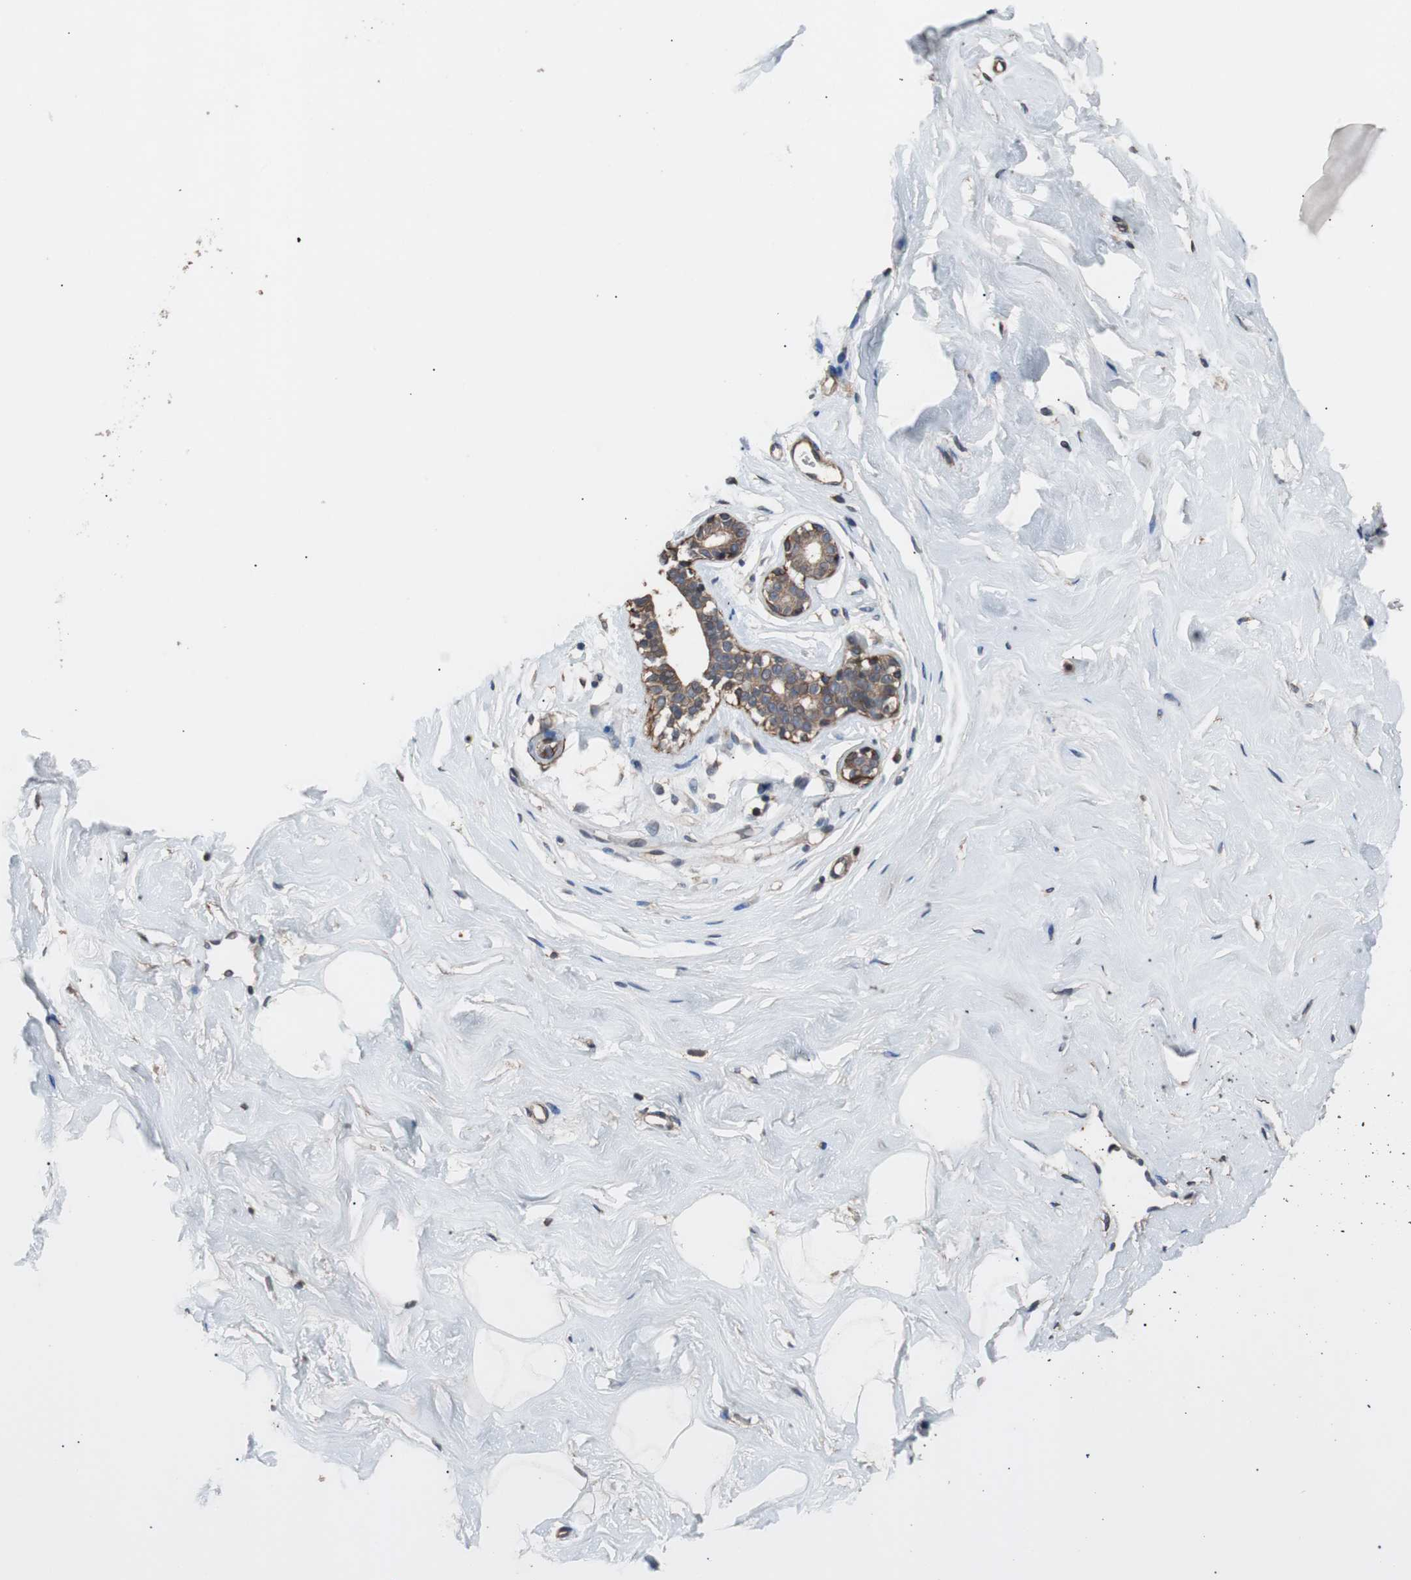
{"staining": {"intensity": "moderate", "quantity": "25%-75%", "location": "cytoplasmic/membranous"}, "tissue": "breast", "cell_type": "Adipocytes", "image_type": "normal", "snomed": [{"axis": "morphology", "description": "Normal tissue, NOS"}, {"axis": "topography", "description": "Breast"}], "caption": "A medium amount of moderate cytoplasmic/membranous positivity is appreciated in about 25%-75% of adipocytes in normal breast.", "gene": "PITRM1", "patient": {"sex": "female", "age": 23}}